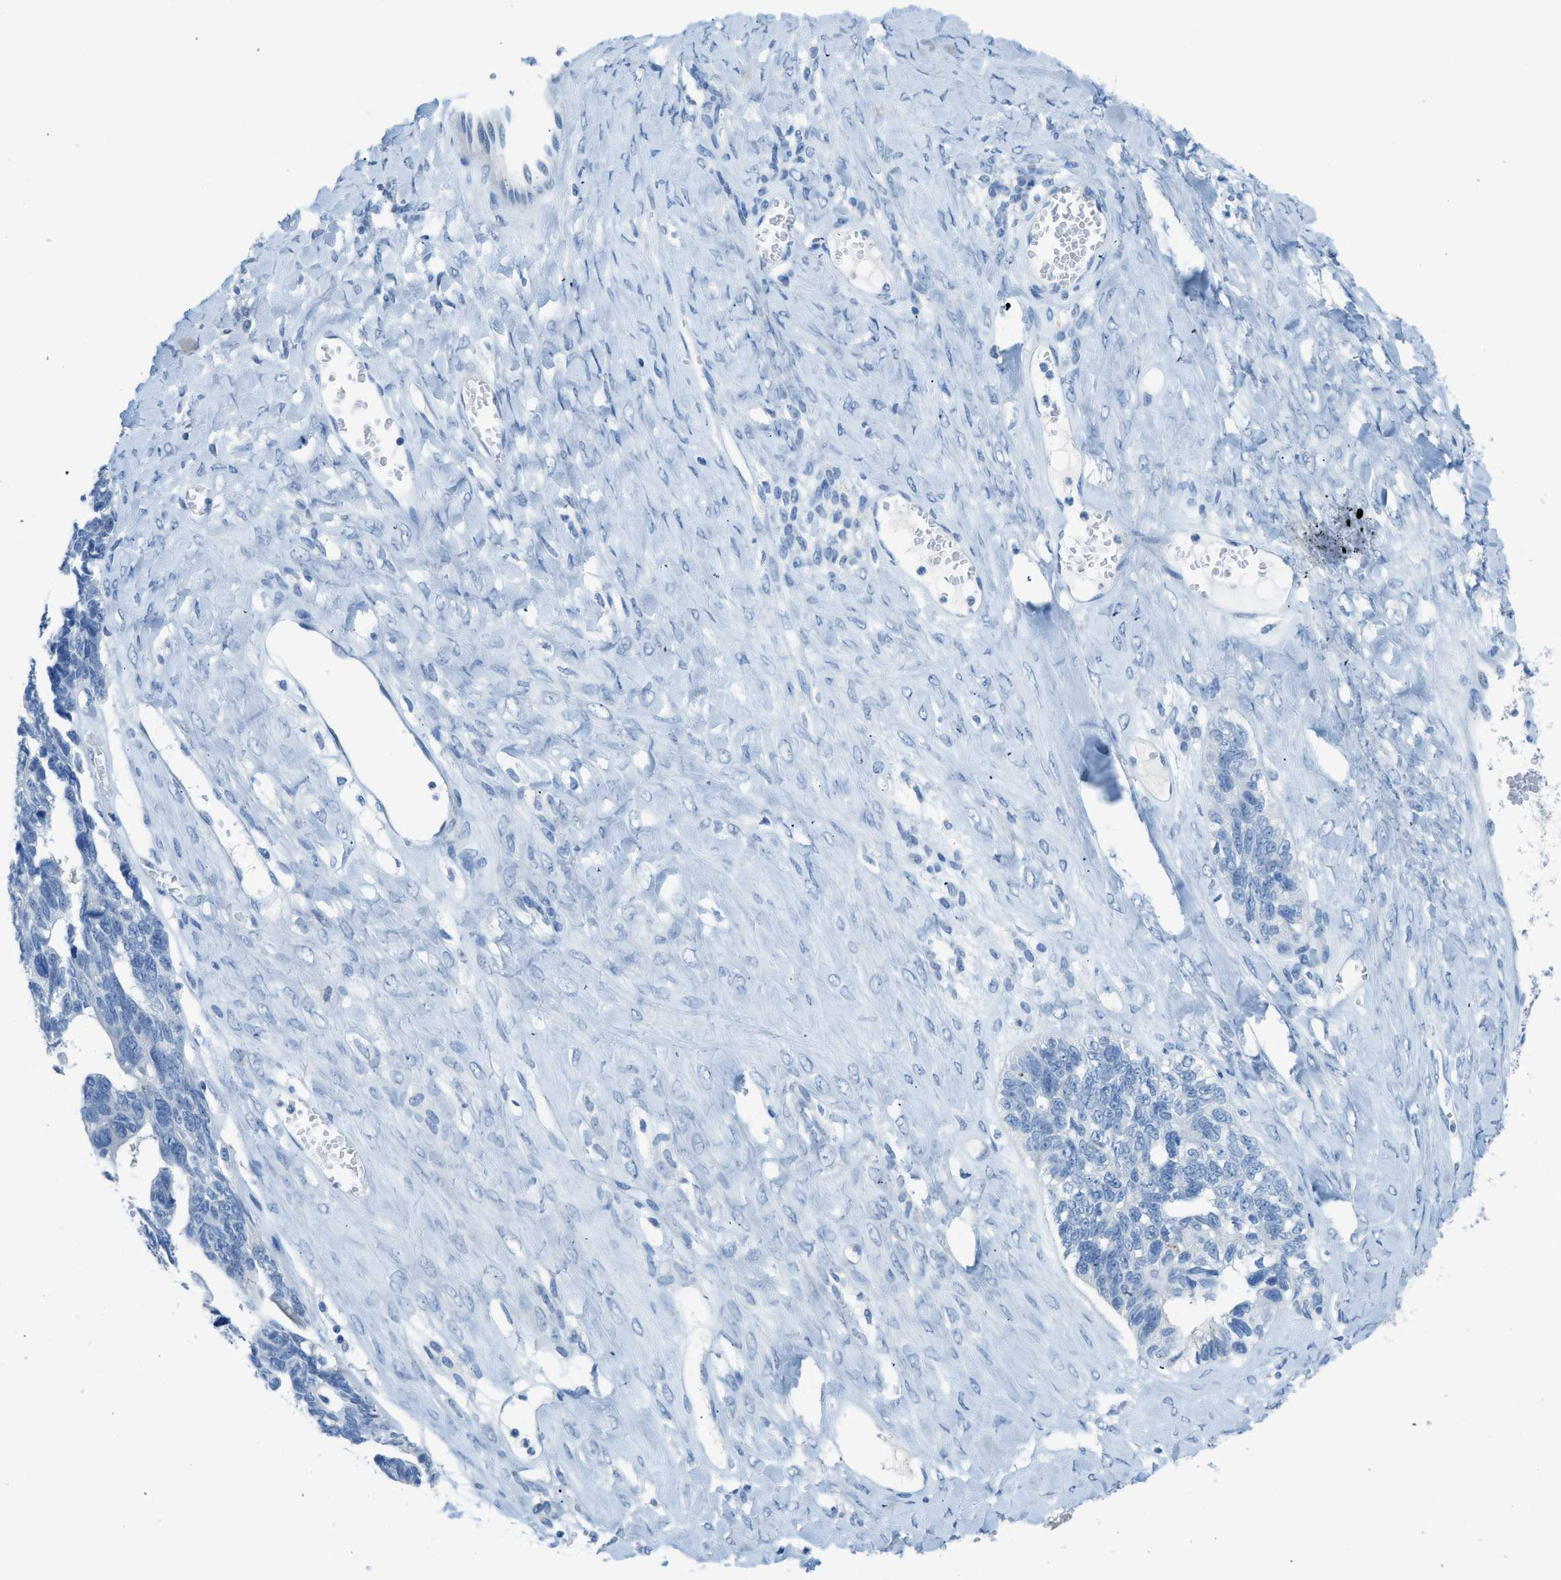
{"staining": {"intensity": "negative", "quantity": "none", "location": "none"}, "tissue": "ovarian cancer", "cell_type": "Tumor cells", "image_type": "cancer", "snomed": [{"axis": "morphology", "description": "Cystadenocarcinoma, serous, NOS"}, {"axis": "topography", "description": "Ovary"}], "caption": "Immunohistochemistry photomicrograph of neoplastic tissue: ovarian cancer (serous cystadenocarcinoma) stained with DAB shows no significant protein positivity in tumor cells.", "gene": "ACAN", "patient": {"sex": "female", "age": 79}}